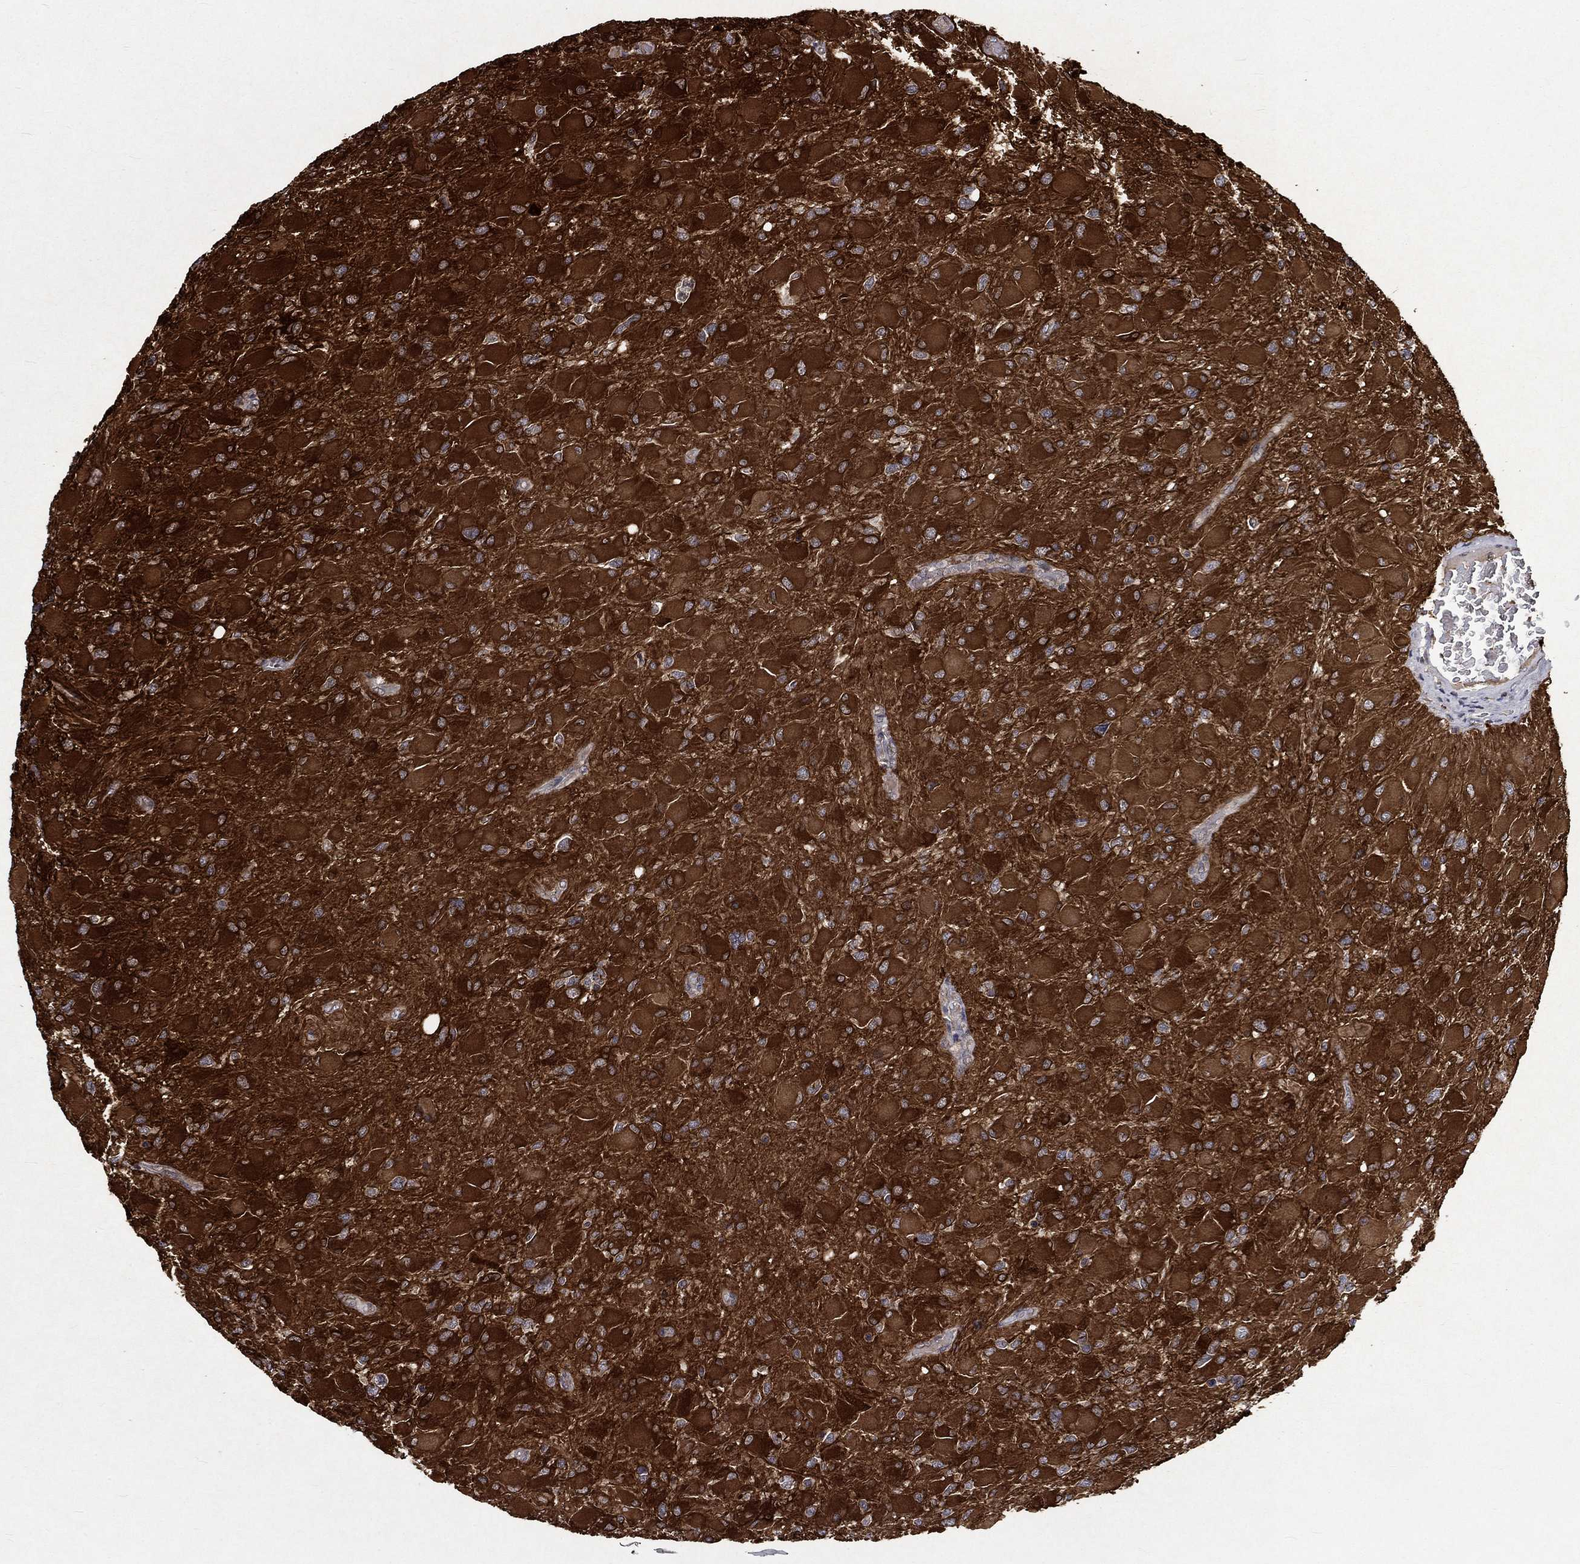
{"staining": {"intensity": "strong", "quantity": ">75%", "location": "cytoplasmic/membranous"}, "tissue": "glioma", "cell_type": "Tumor cells", "image_type": "cancer", "snomed": [{"axis": "morphology", "description": "Glioma, malignant, High grade"}, {"axis": "topography", "description": "Cerebral cortex"}], "caption": "Strong cytoplasmic/membranous expression for a protein is present in about >75% of tumor cells of malignant high-grade glioma using immunohistochemistry (IHC).", "gene": "CRYAB", "patient": {"sex": "female", "age": 36}}